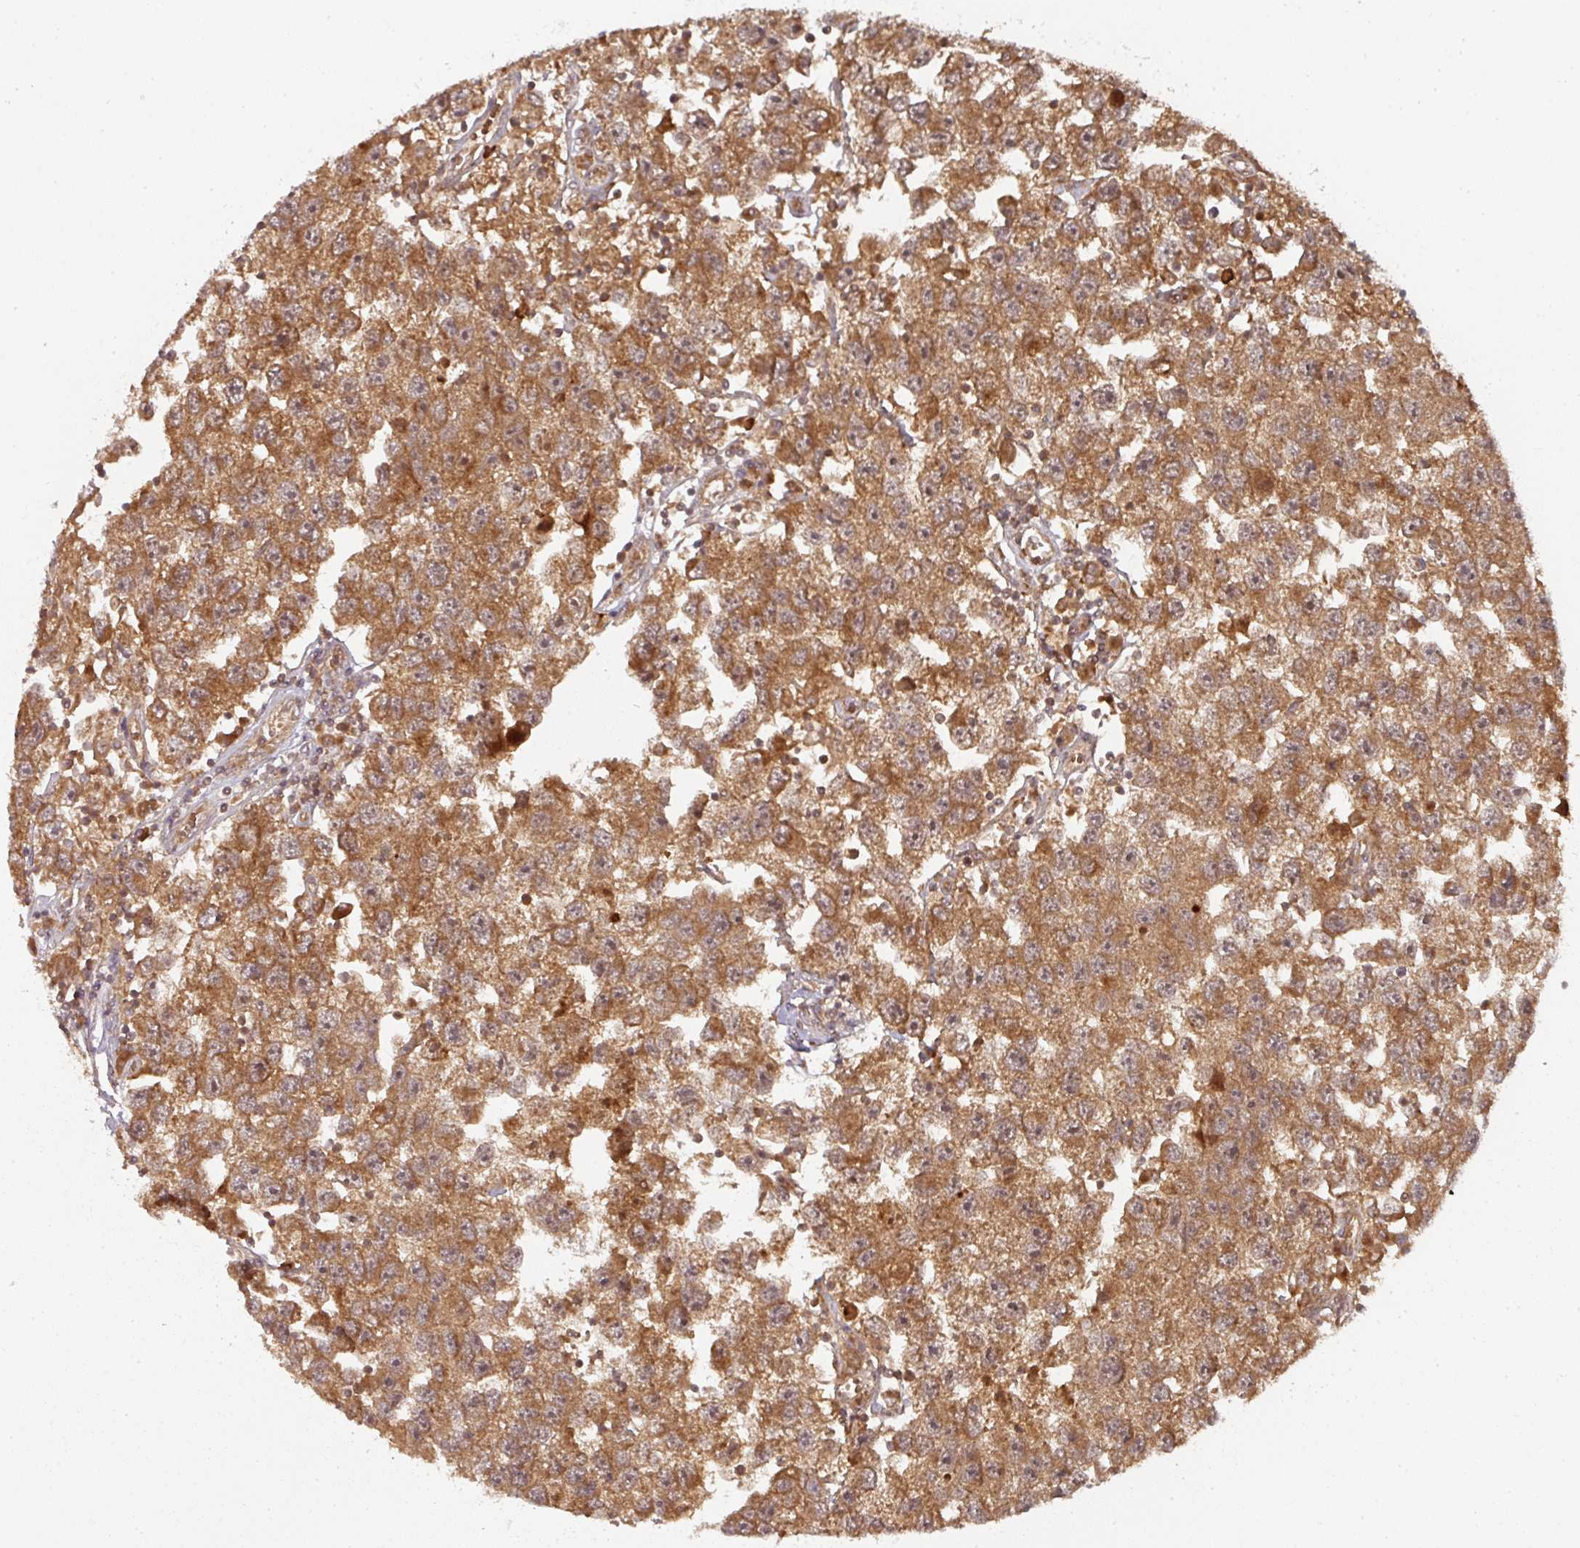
{"staining": {"intensity": "strong", "quantity": ">75%", "location": "cytoplasmic/membranous"}, "tissue": "testis cancer", "cell_type": "Tumor cells", "image_type": "cancer", "snomed": [{"axis": "morphology", "description": "Seminoma, NOS"}, {"axis": "topography", "description": "Testis"}], "caption": "Immunohistochemical staining of human testis cancer (seminoma) reveals strong cytoplasmic/membranous protein expression in approximately >75% of tumor cells.", "gene": "EIF4EBP2", "patient": {"sex": "male", "age": 26}}